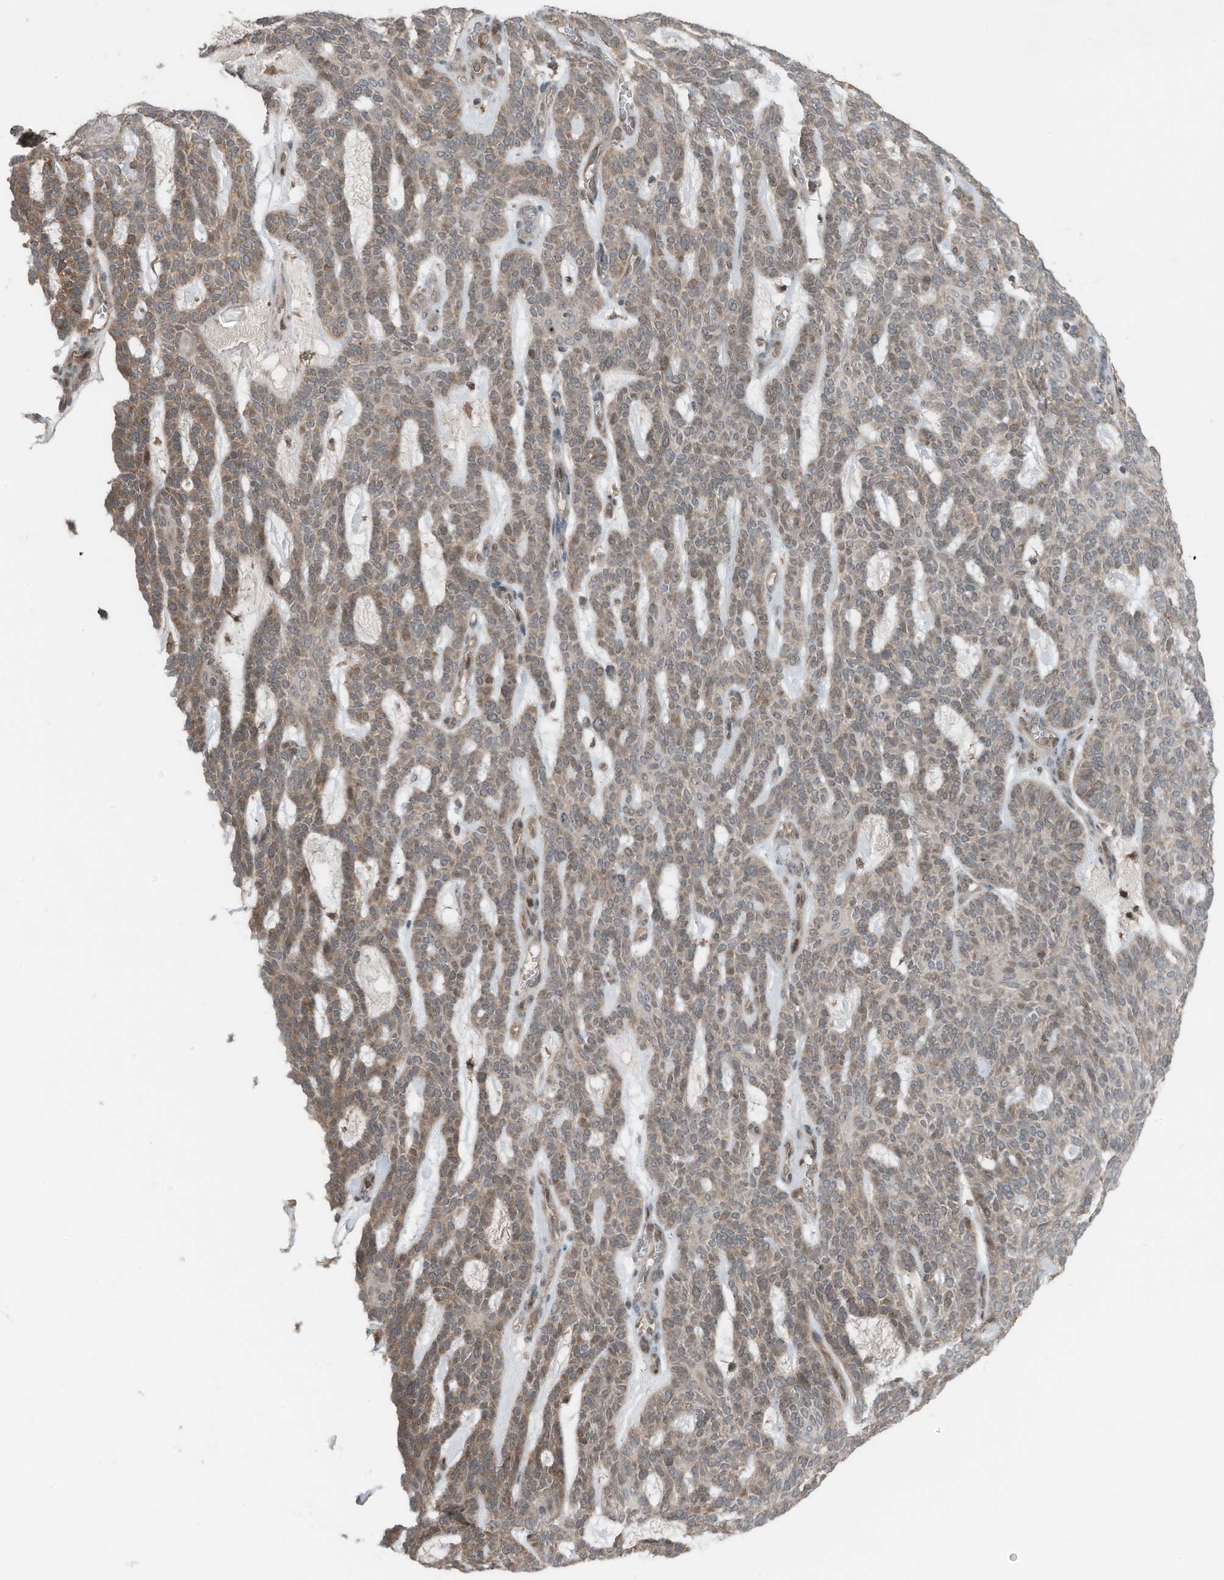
{"staining": {"intensity": "weak", "quantity": ">75%", "location": "cytoplasmic/membranous"}, "tissue": "skin cancer", "cell_type": "Tumor cells", "image_type": "cancer", "snomed": [{"axis": "morphology", "description": "Squamous cell carcinoma, NOS"}, {"axis": "topography", "description": "Skin"}], "caption": "The photomicrograph reveals immunohistochemical staining of skin cancer (squamous cell carcinoma). There is weak cytoplasmic/membranous expression is identified in about >75% of tumor cells. Immunohistochemistry stains the protein in brown and the nuclei are stained blue.", "gene": "TXNDC9", "patient": {"sex": "female", "age": 90}}